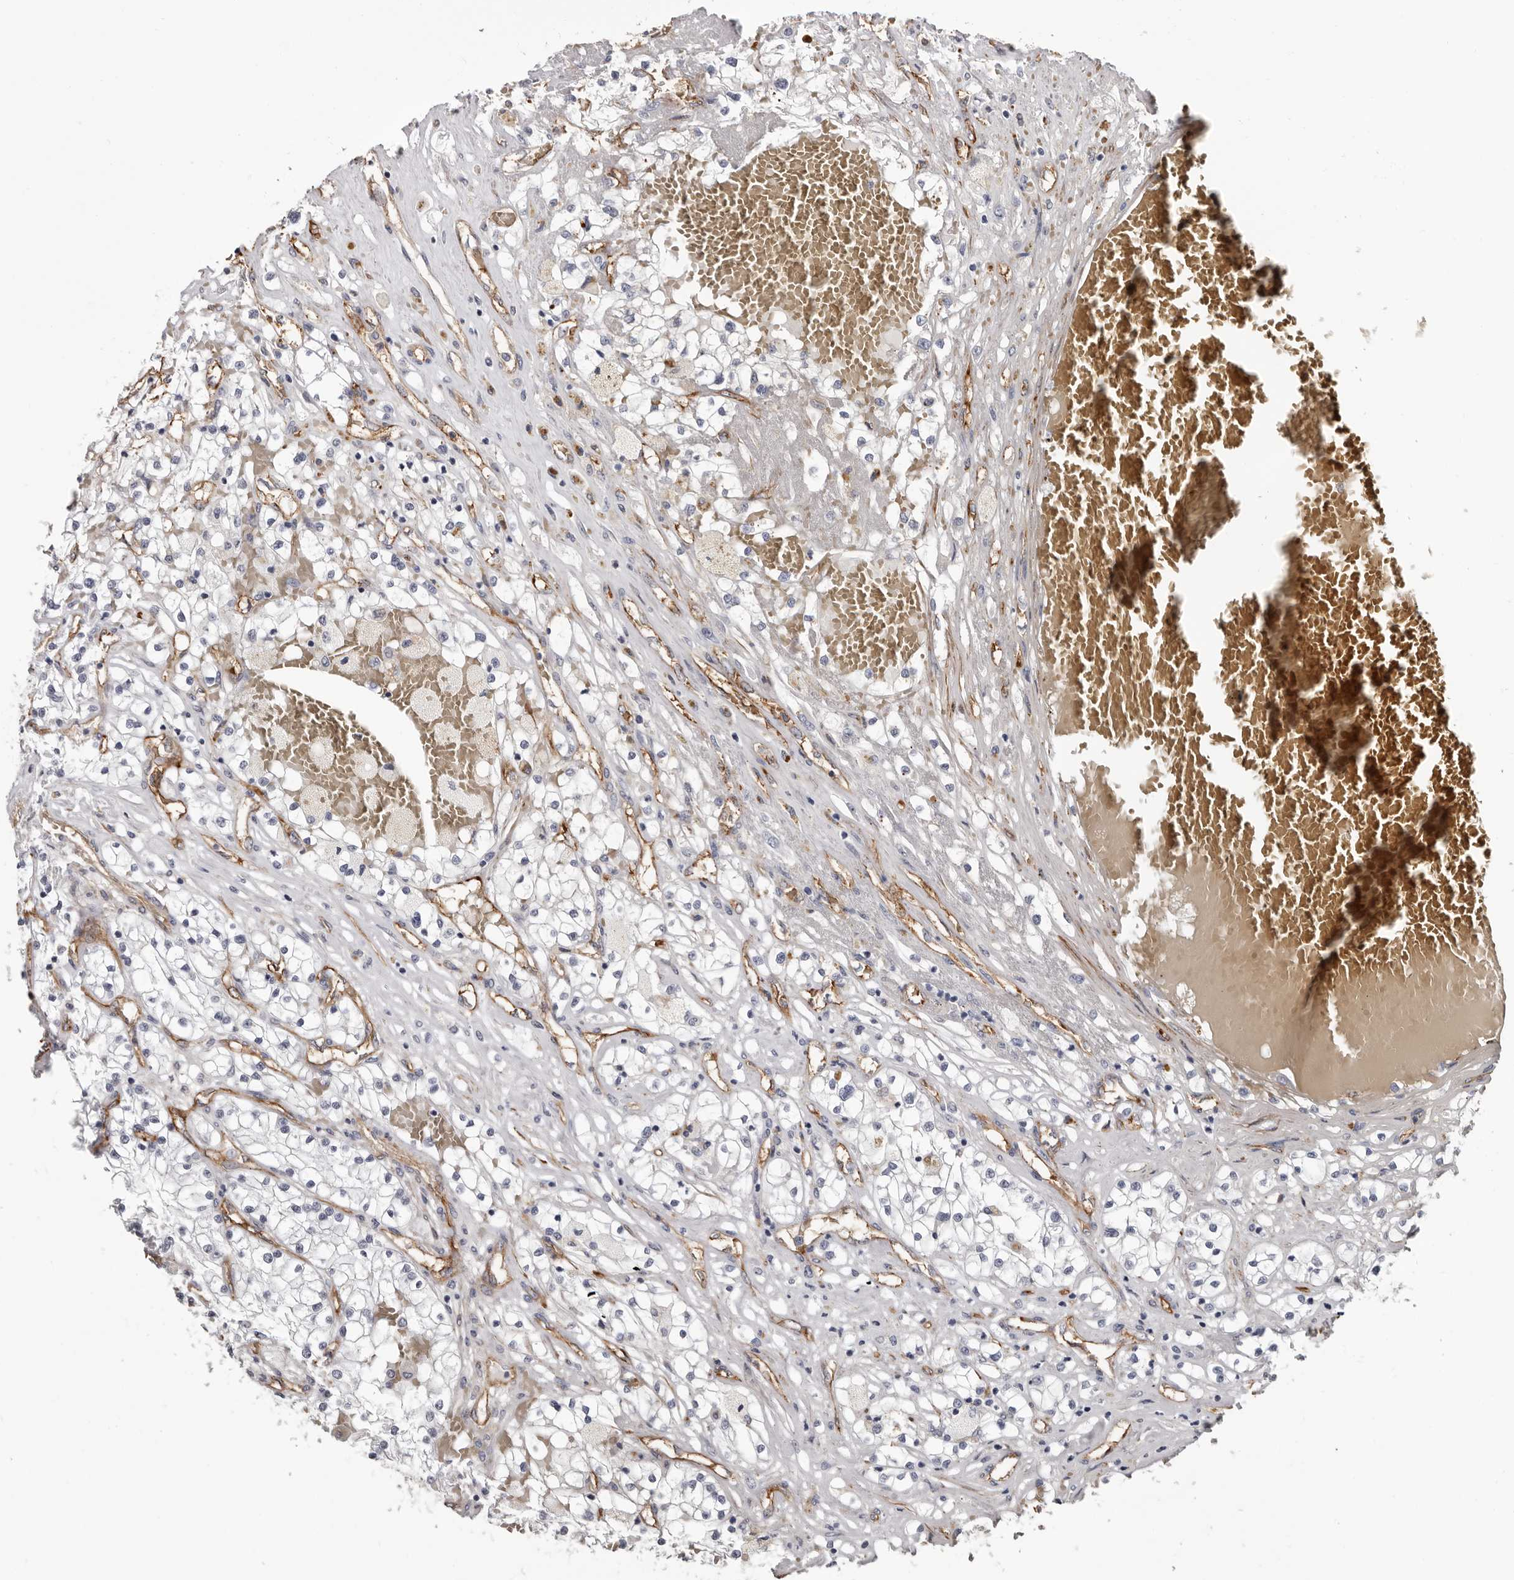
{"staining": {"intensity": "negative", "quantity": "none", "location": "none"}, "tissue": "renal cancer", "cell_type": "Tumor cells", "image_type": "cancer", "snomed": [{"axis": "morphology", "description": "Normal tissue, NOS"}, {"axis": "morphology", "description": "Adenocarcinoma, NOS"}, {"axis": "topography", "description": "Kidney"}], "caption": "Tumor cells show no significant positivity in renal adenocarcinoma.", "gene": "ADGRL4", "patient": {"sex": "male", "age": 68}}